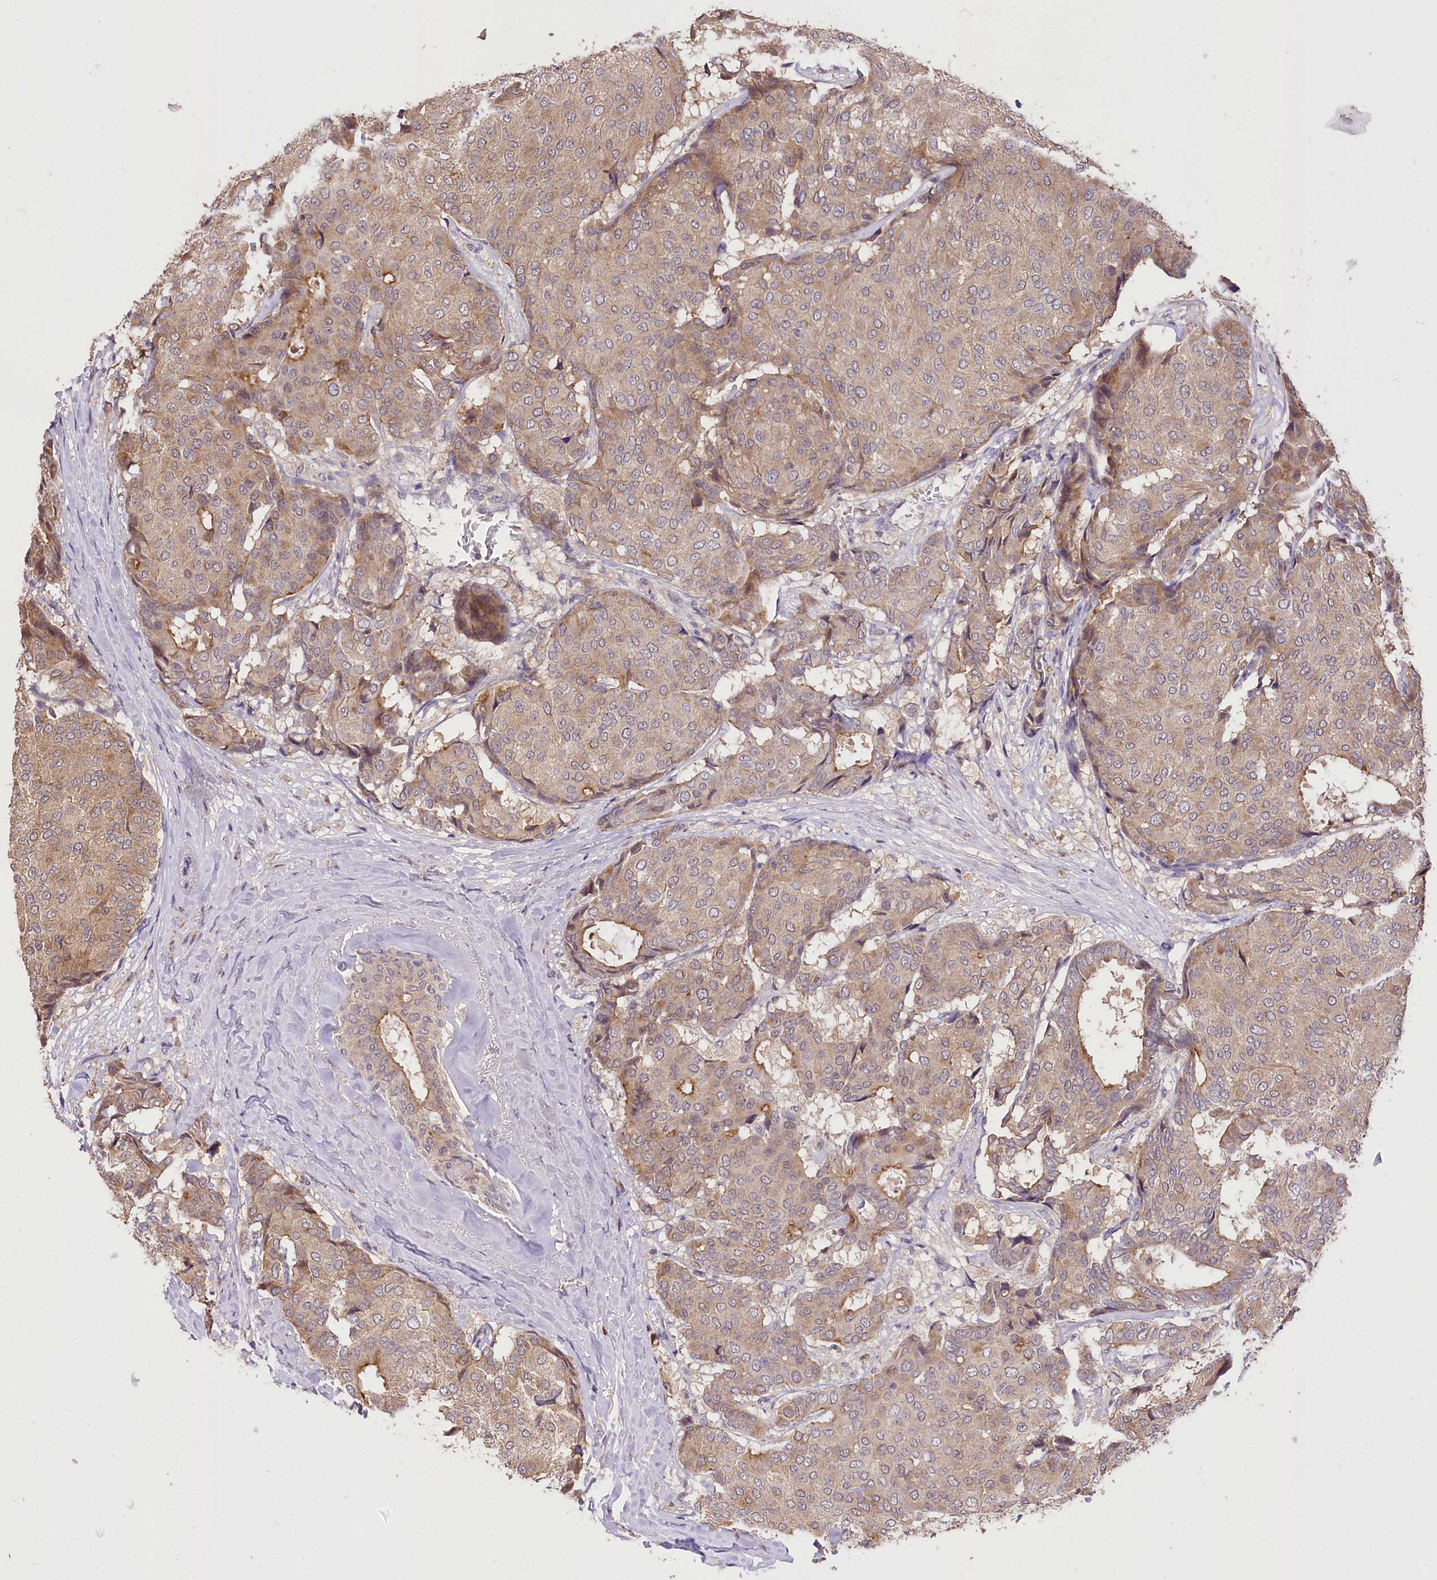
{"staining": {"intensity": "weak", "quantity": ">75%", "location": "cytoplasmic/membranous"}, "tissue": "breast cancer", "cell_type": "Tumor cells", "image_type": "cancer", "snomed": [{"axis": "morphology", "description": "Duct carcinoma"}, {"axis": "topography", "description": "Breast"}], "caption": "Breast intraductal carcinoma stained with a brown dye displays weak cytoplasmic/membranous positive positivity in about >75% of tumor cells.", "gene": "SERGEF", "patient": {"sex": "female", "age": 75}}